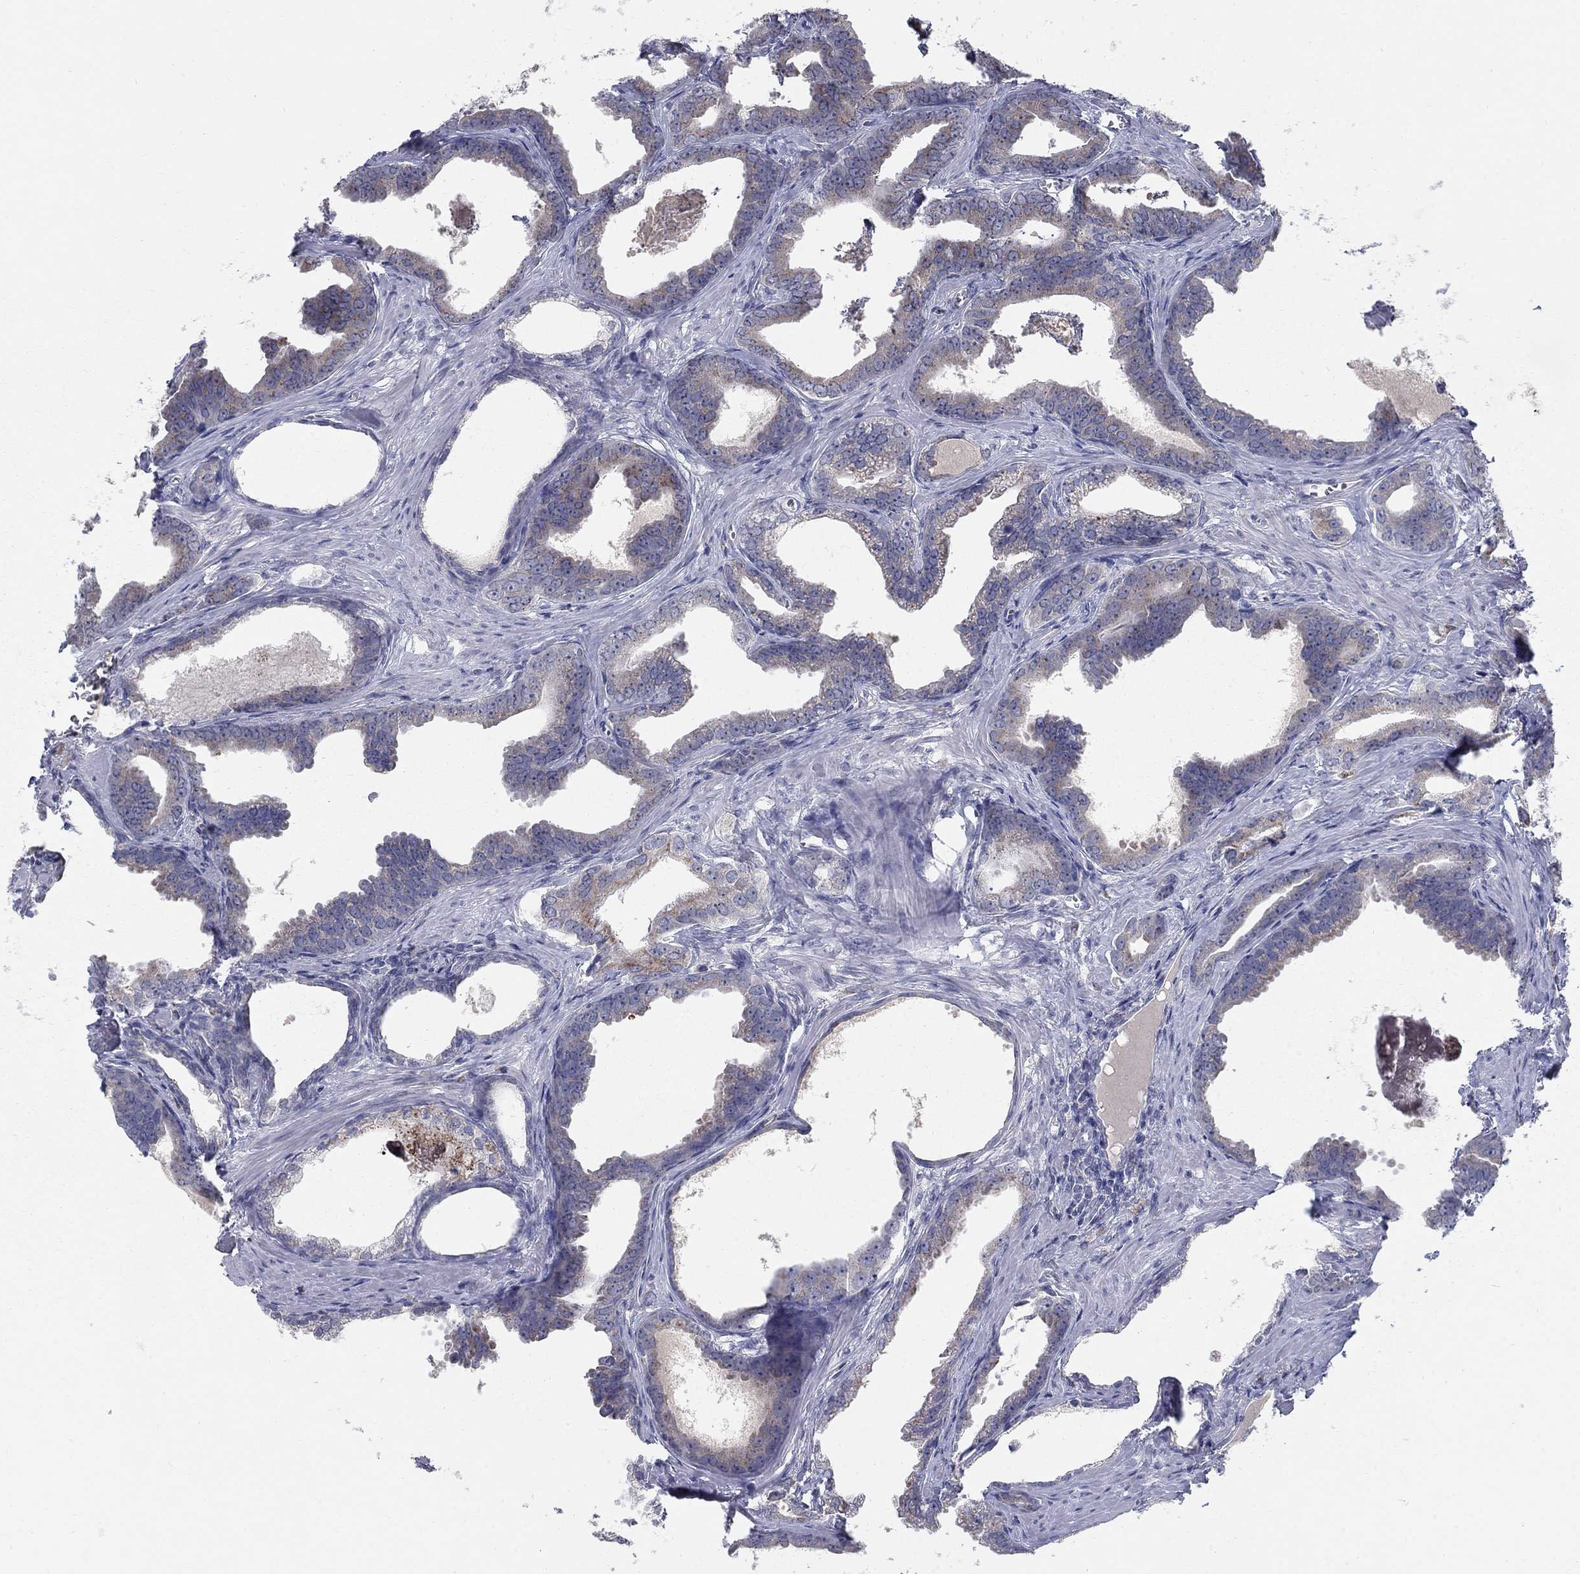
{"staining": {"intensity": "weak", "quantity": "<25%", "location": "cytoplasmic/membranous"}, "tissue": "prostate cancer", "cell_type": "Tumor cells", "image_type": "cancer", "snomed": [{"axis": "morphology", "description": "Adenocarcinoma, NOS"}, {"axis": "topography", "description": "Prostate"}], "caption": "Tumor cells show no significant protein positivity in adenocarcinoma (prostate).", "gene": "PANK3", "patient": {"sex": "male", "age": 66}}